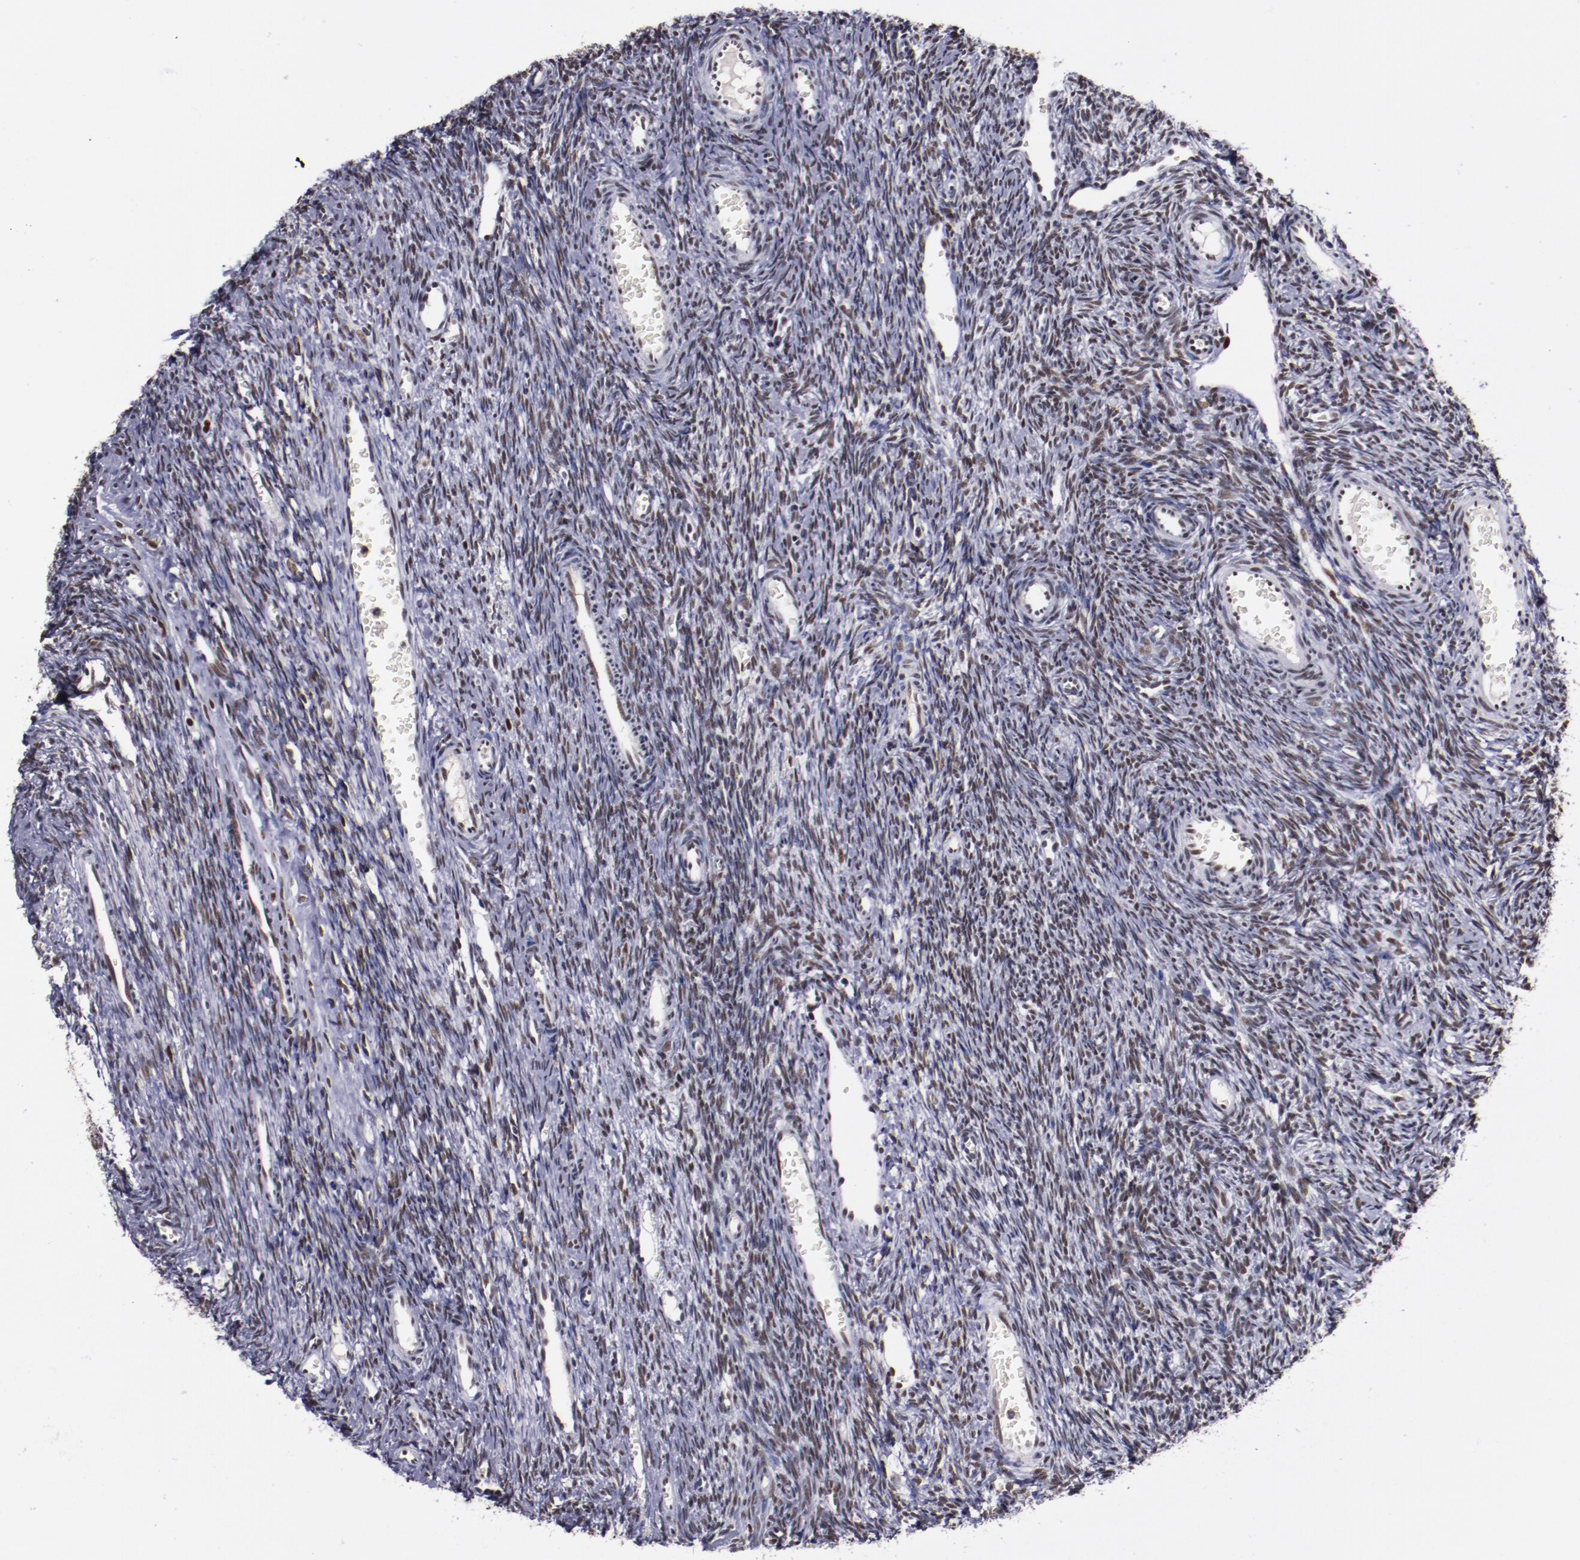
{"staining": {"intensity": "moderate", "quantity": "25%-75%", "location": "nuclear"}, "tissue": "ovary", "cell_type": "Ovarian stroma cells", "image_type": "normal", "snomed": [{"axis": "morphology", "description": "Normal tissue, NOS"}, {"axis": "topography", "description": "Ovary"}], "caption": "Immunohistochemistry image of normal ovary stained for a protein (brown), which displays medium levels of moderate nuclear expression in about 25%-75% of ovarian stroma cells.", "gene": "PPP4R3A", "patient": {"sex": "female", "age": 39}}